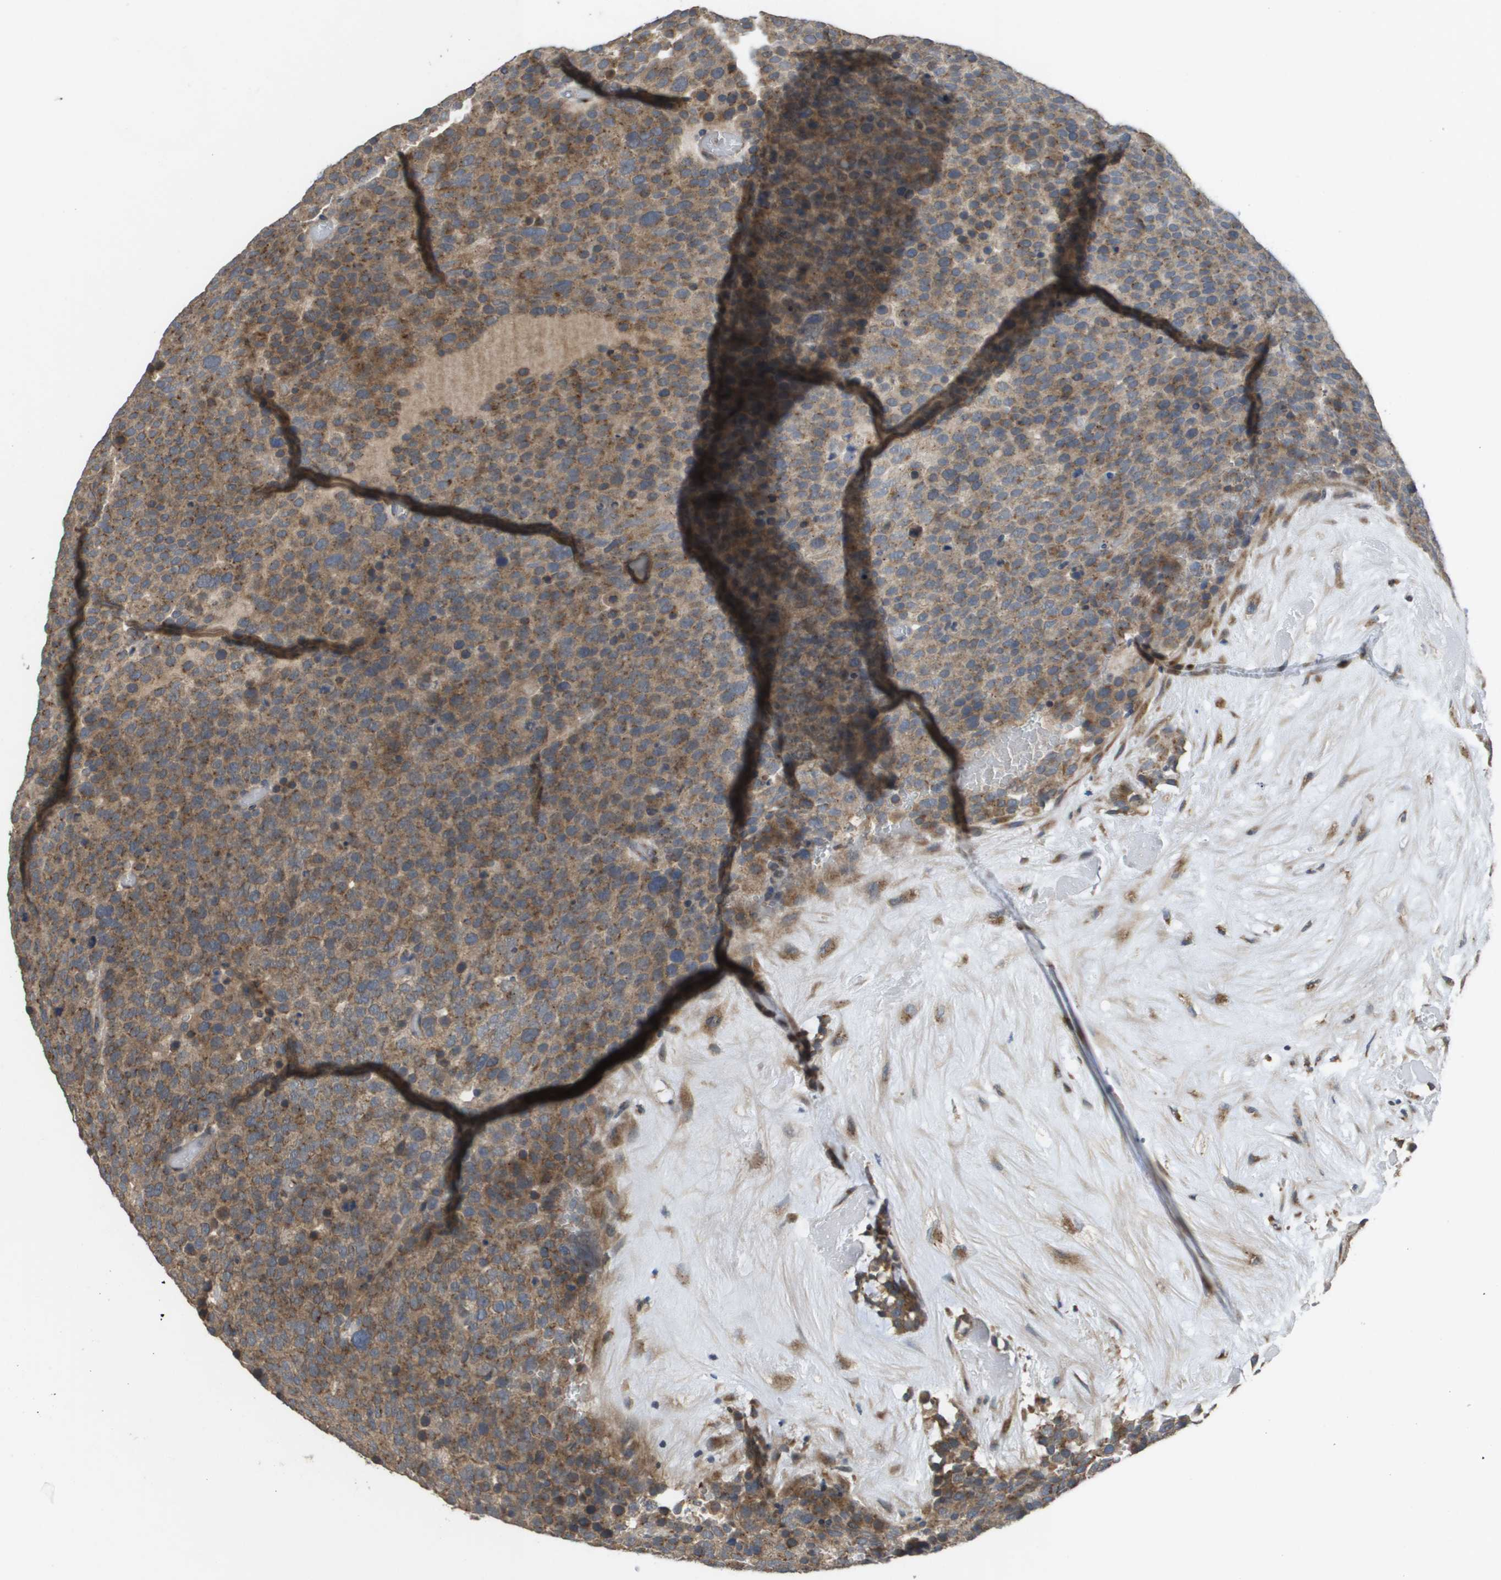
{"staining": {"intensity": "moderate", "quantity": ">75%", "location": "cytoplasmic/membranous"}, "tissue": "testis cancer", "cell_type": "Tumor cells", "image_type": "cancer", "snomed": [{"axis": "morphology", "description": "Seminoma, NOS"}, {"axis": "topography", "description": "Testis"}], "caption": "Immunohistochemical staining of human testis cancer demonstrates medium levels of moderate cytoplasmic/membranous positivity in approximately >75% of tumor cells.", "gene": "PCK1", "patient": {"sex": "male", "age": 71}}